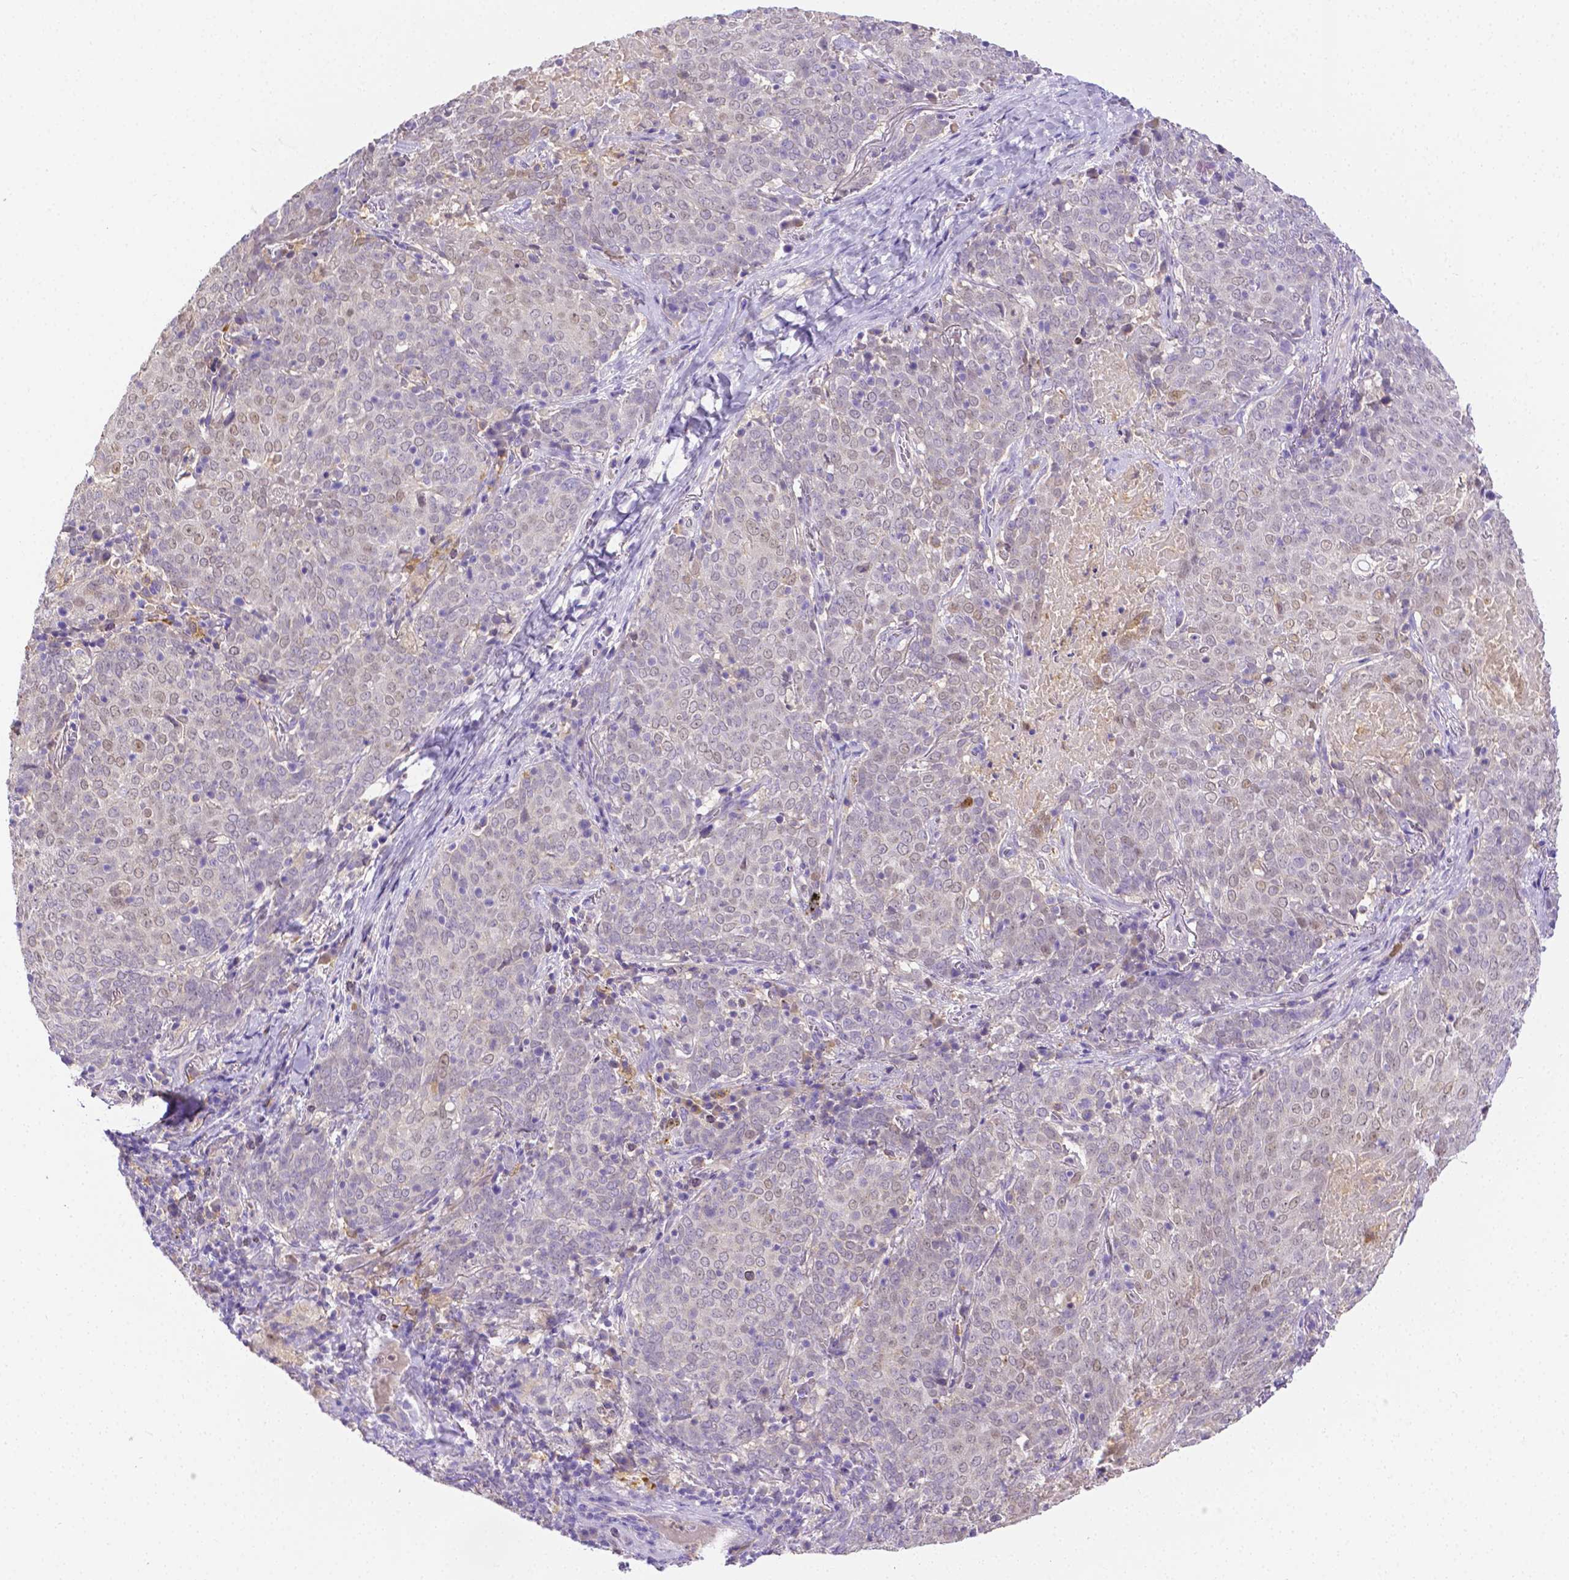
{"staining": {"intensity": "negative", "quantity": "none", "location": "none"}, "tissue": "lung cancer", "cell_type": "Tumor cells", "image_type": "cancer", "snomed": [{"axis": "morphology", "description": "Squamous cell carcinoma, NOS"}, {"axis": "topography", "description": "Lung"}], "caption": "DAB (3,3'-diaminobenzidine) immunohistochemical staining of human lung cancer (squamous cell carcinoma) shows no significant positivity in tumor cells.", "gene": "NXPH2", "patient": {"sex": "male", "age": 82}}